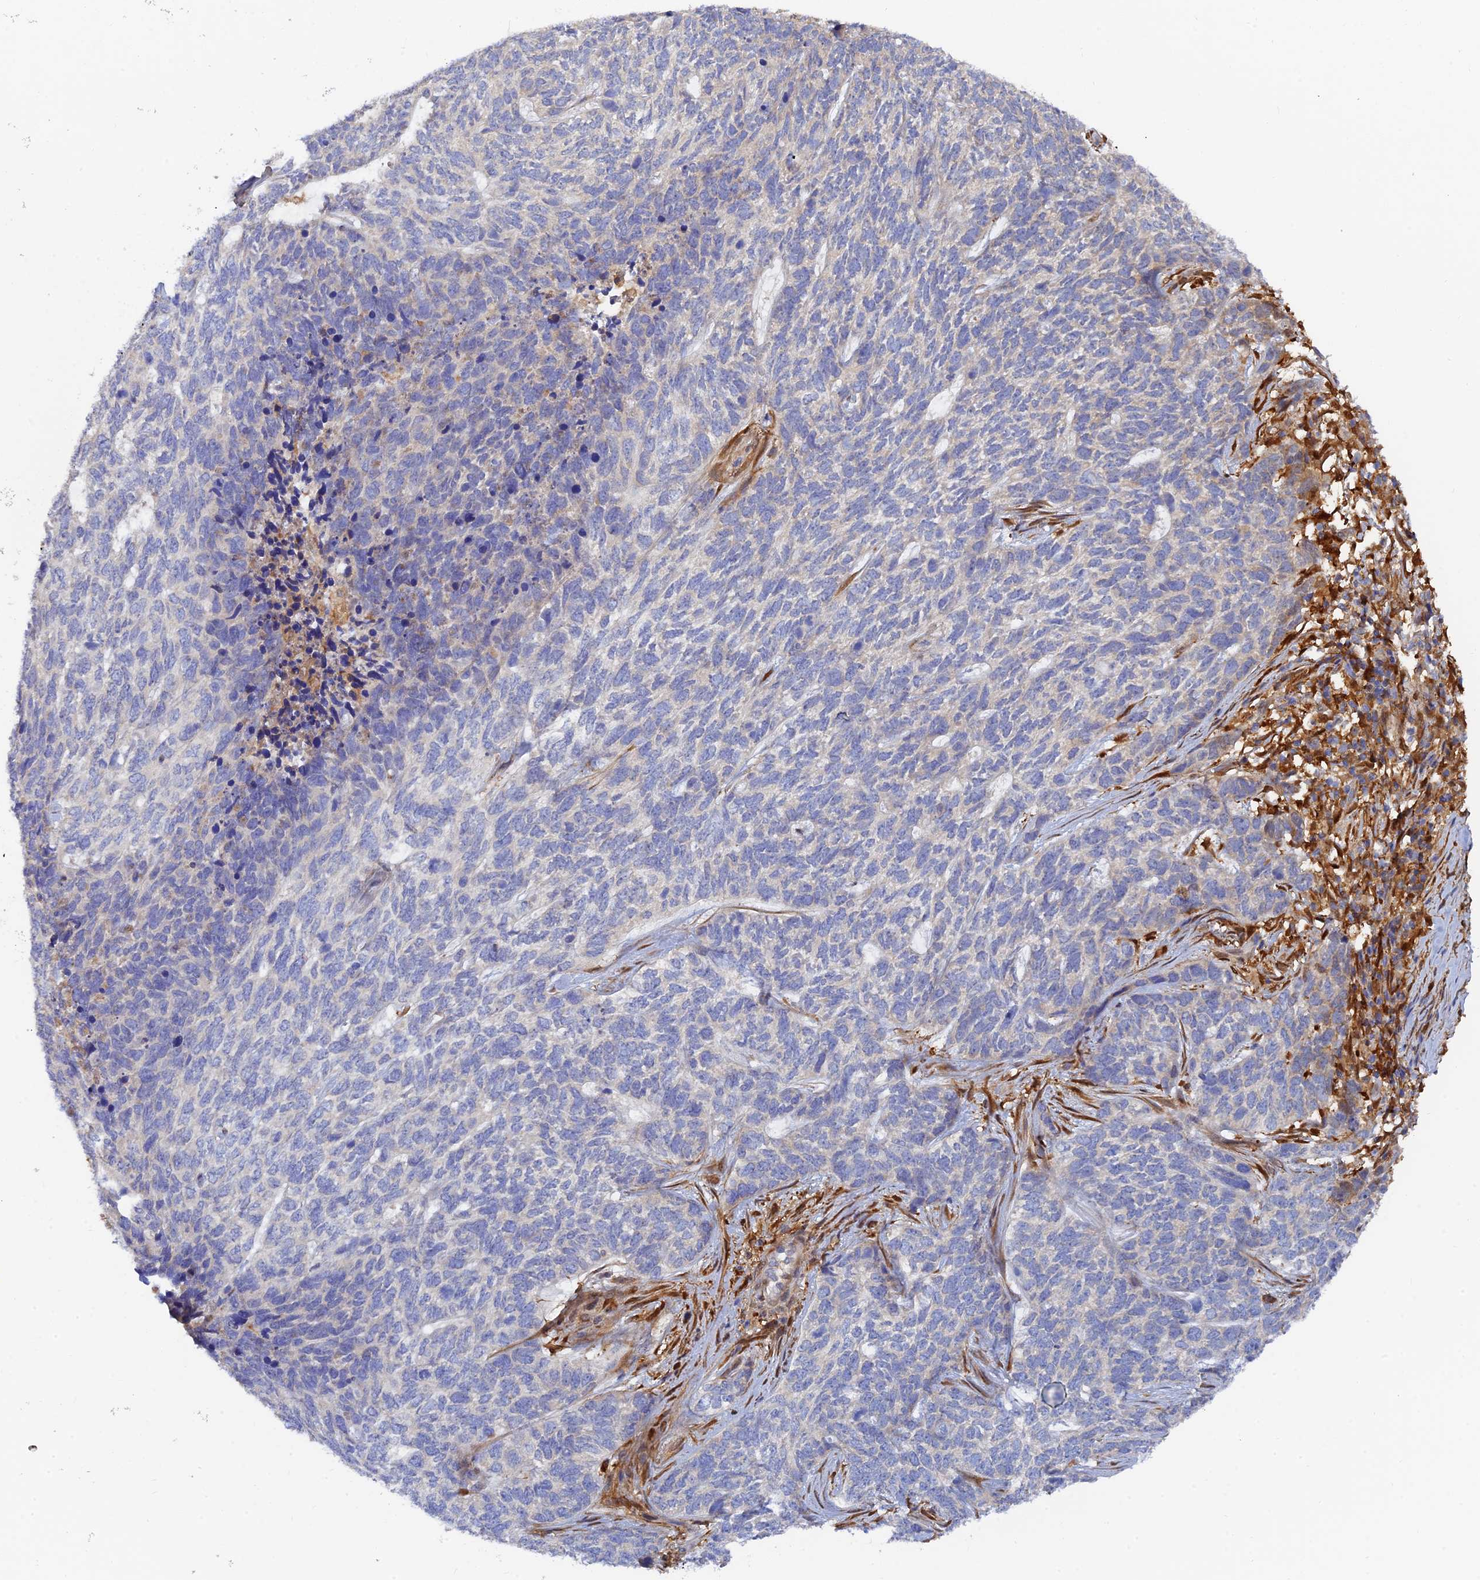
{"staining": {"intensity": "negative", "quantity": "none", "location": "none"}, "tissue": "skin cancer", "cell_type": "Tumor cells", "image_type": "cancer", "snomed": [{"axis": "morphology", "description": "Basal cell carcinoma"}, {"axis": "topography", "description": "Skin"}], "caption": "This is a image of immunohistochemistry staining of skin basal cell carcinoma, which shows no expression in tumor cells.", "gene": "SPATA5L1", "patient": {"sex": "female", "age": 65}}